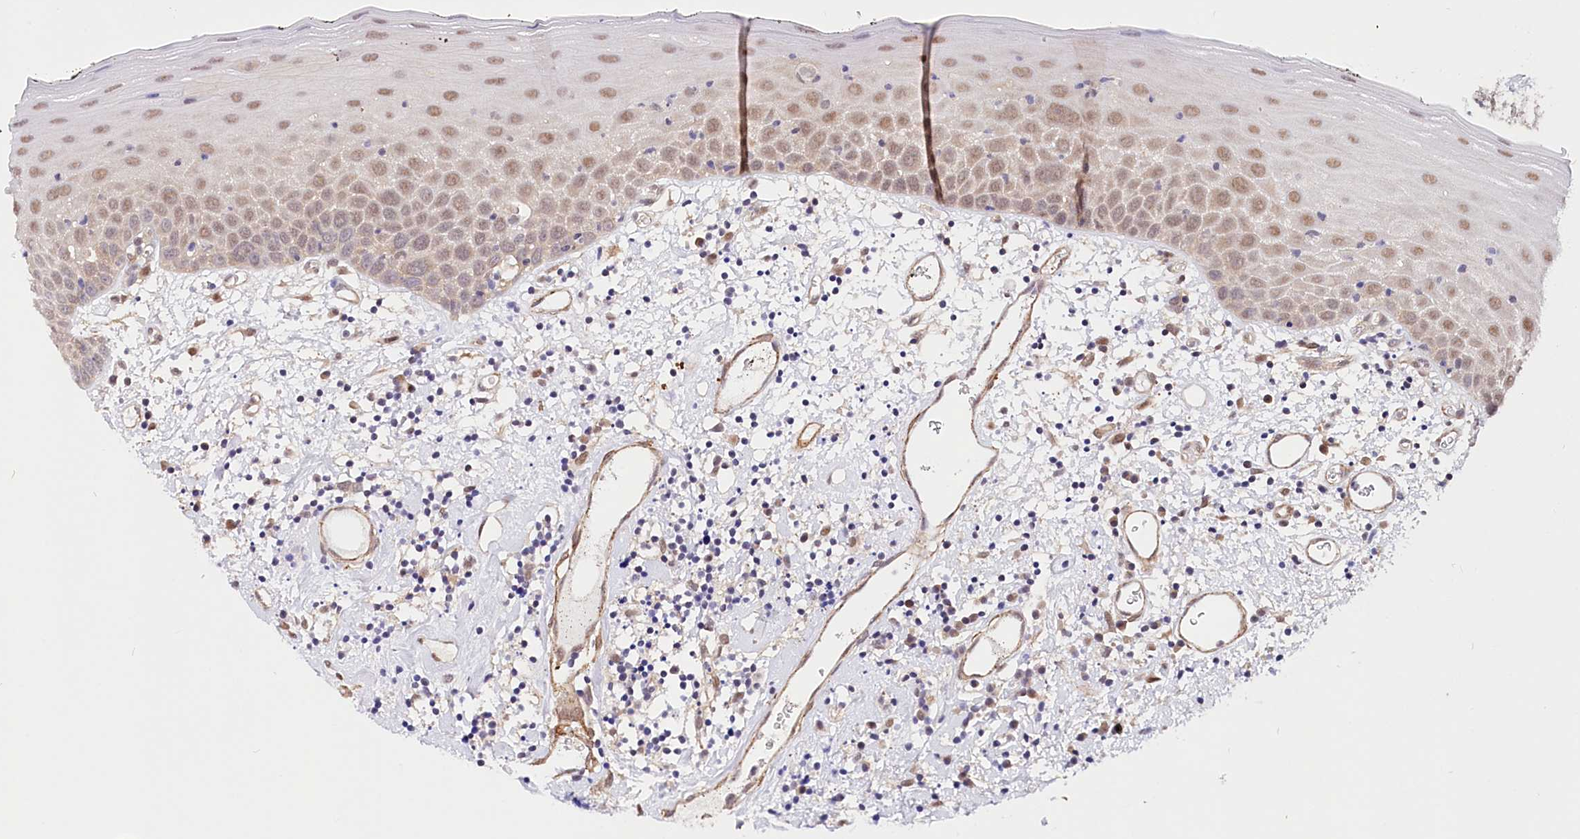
{"staining": {"intensity": "moderate", "quantity": "25%-75%", "location": "nuclear"}, "tissue": "oral mucosa", "cell_type": "Squamous epithelial cells", "image_type": "normal", "snomed": [{"axis": "morphology", "description": "Normal tissue, NOS"}, {"axis": "topography", "description": "Oral tissue"}], "caption": "Moderate nuclear staining is identified in about 25%-75% of squamous epithelial cells in benign oral mucosa.", "gene": "PPP2R5B", "patient": {"sex": "male", "age": 74}}